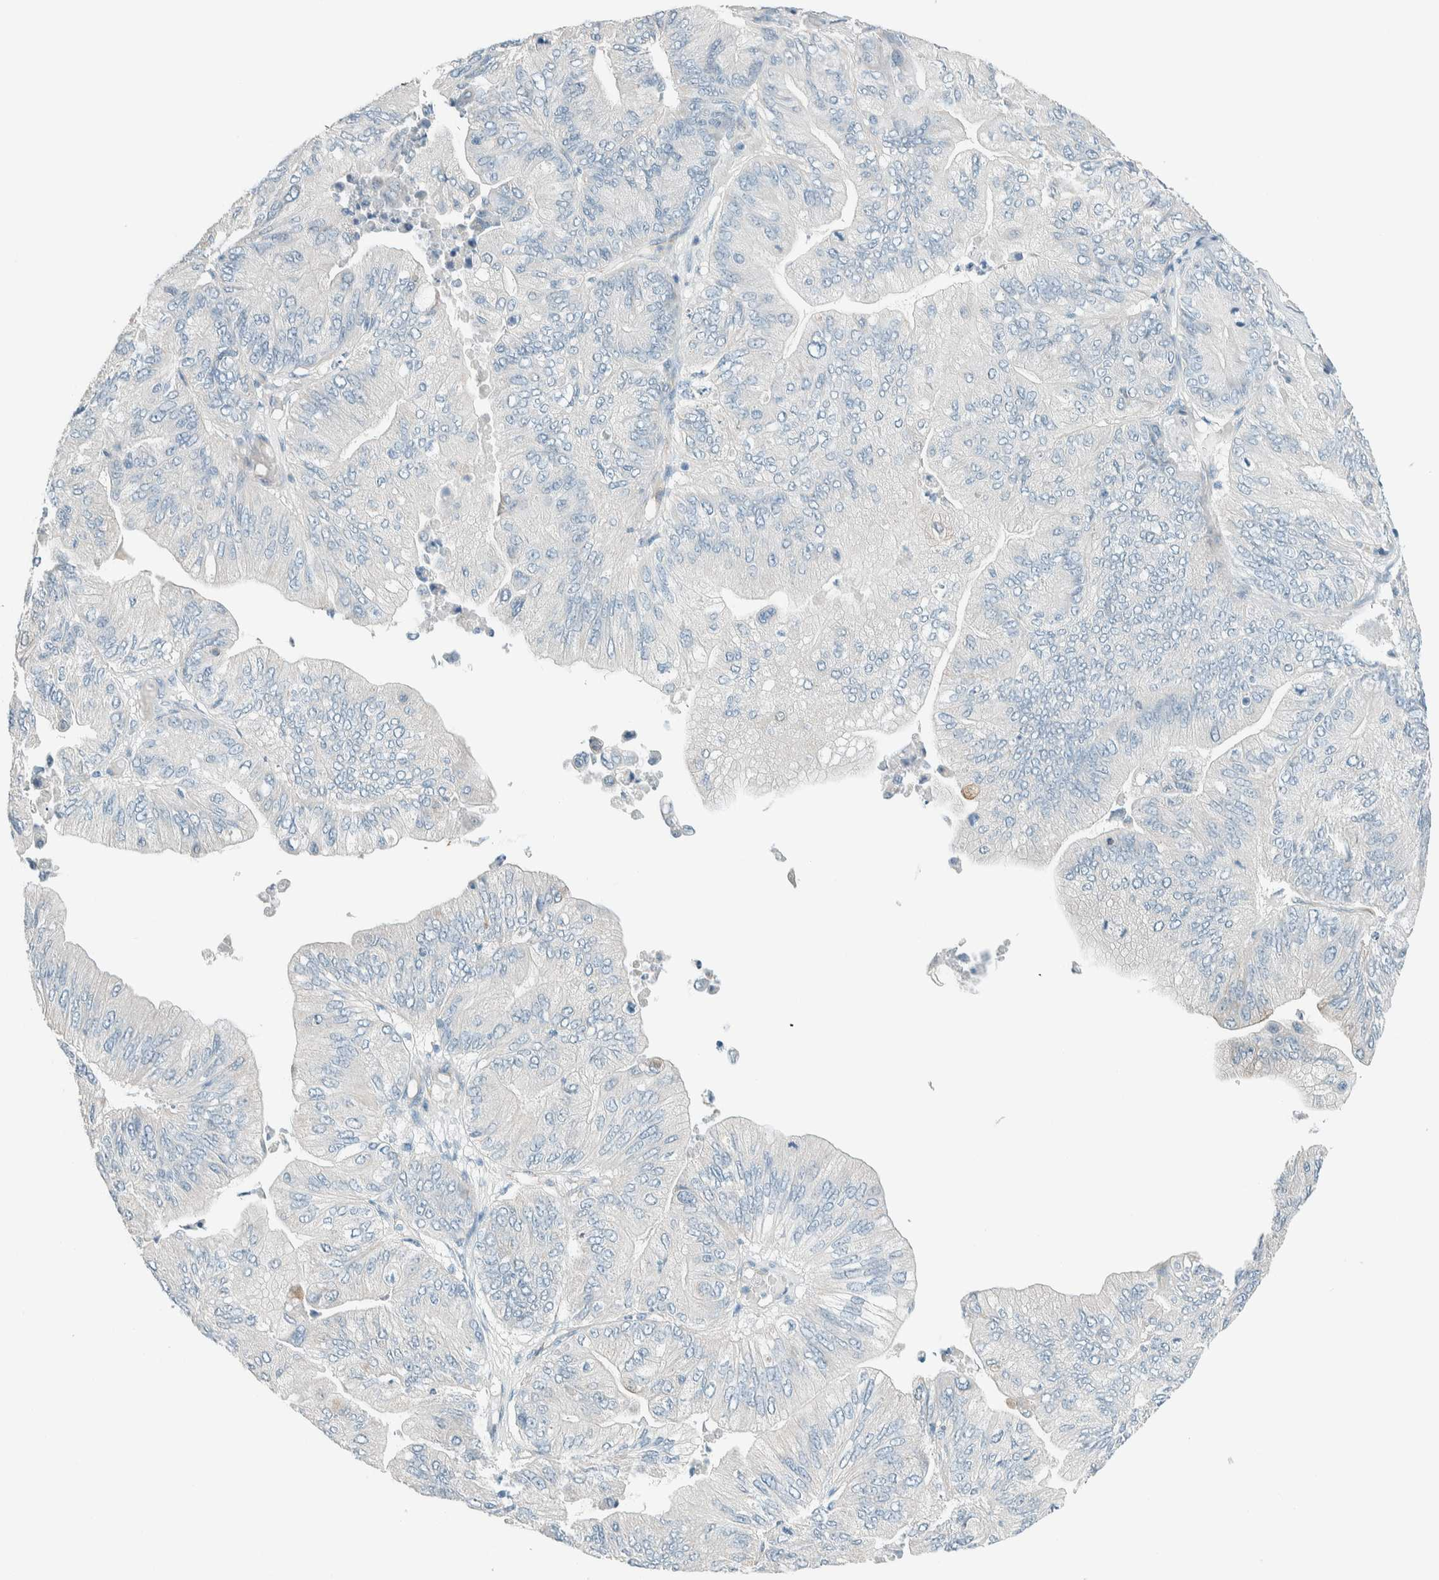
{"staining": {"intensity": "negative", "quantity": "none", "location": "none"}, "tissue": "ovarian cancer", "cell_type": "Tumor cells", "image_type": "cancer", "snomed": [{"axis": "morphology", "description": "Cystadenocarcinoma, mucinous, NOS"}, {"axis": "topography", "description": "Ovary"}], "caption": "Immunohistochemical staining of human ovarian cancer (mucinous cystadenocarcinoma) demonstrates no significant positivity in tumor cells.", "gene": "SLFN12", "patient": {"sex": "female", "age": 61}}